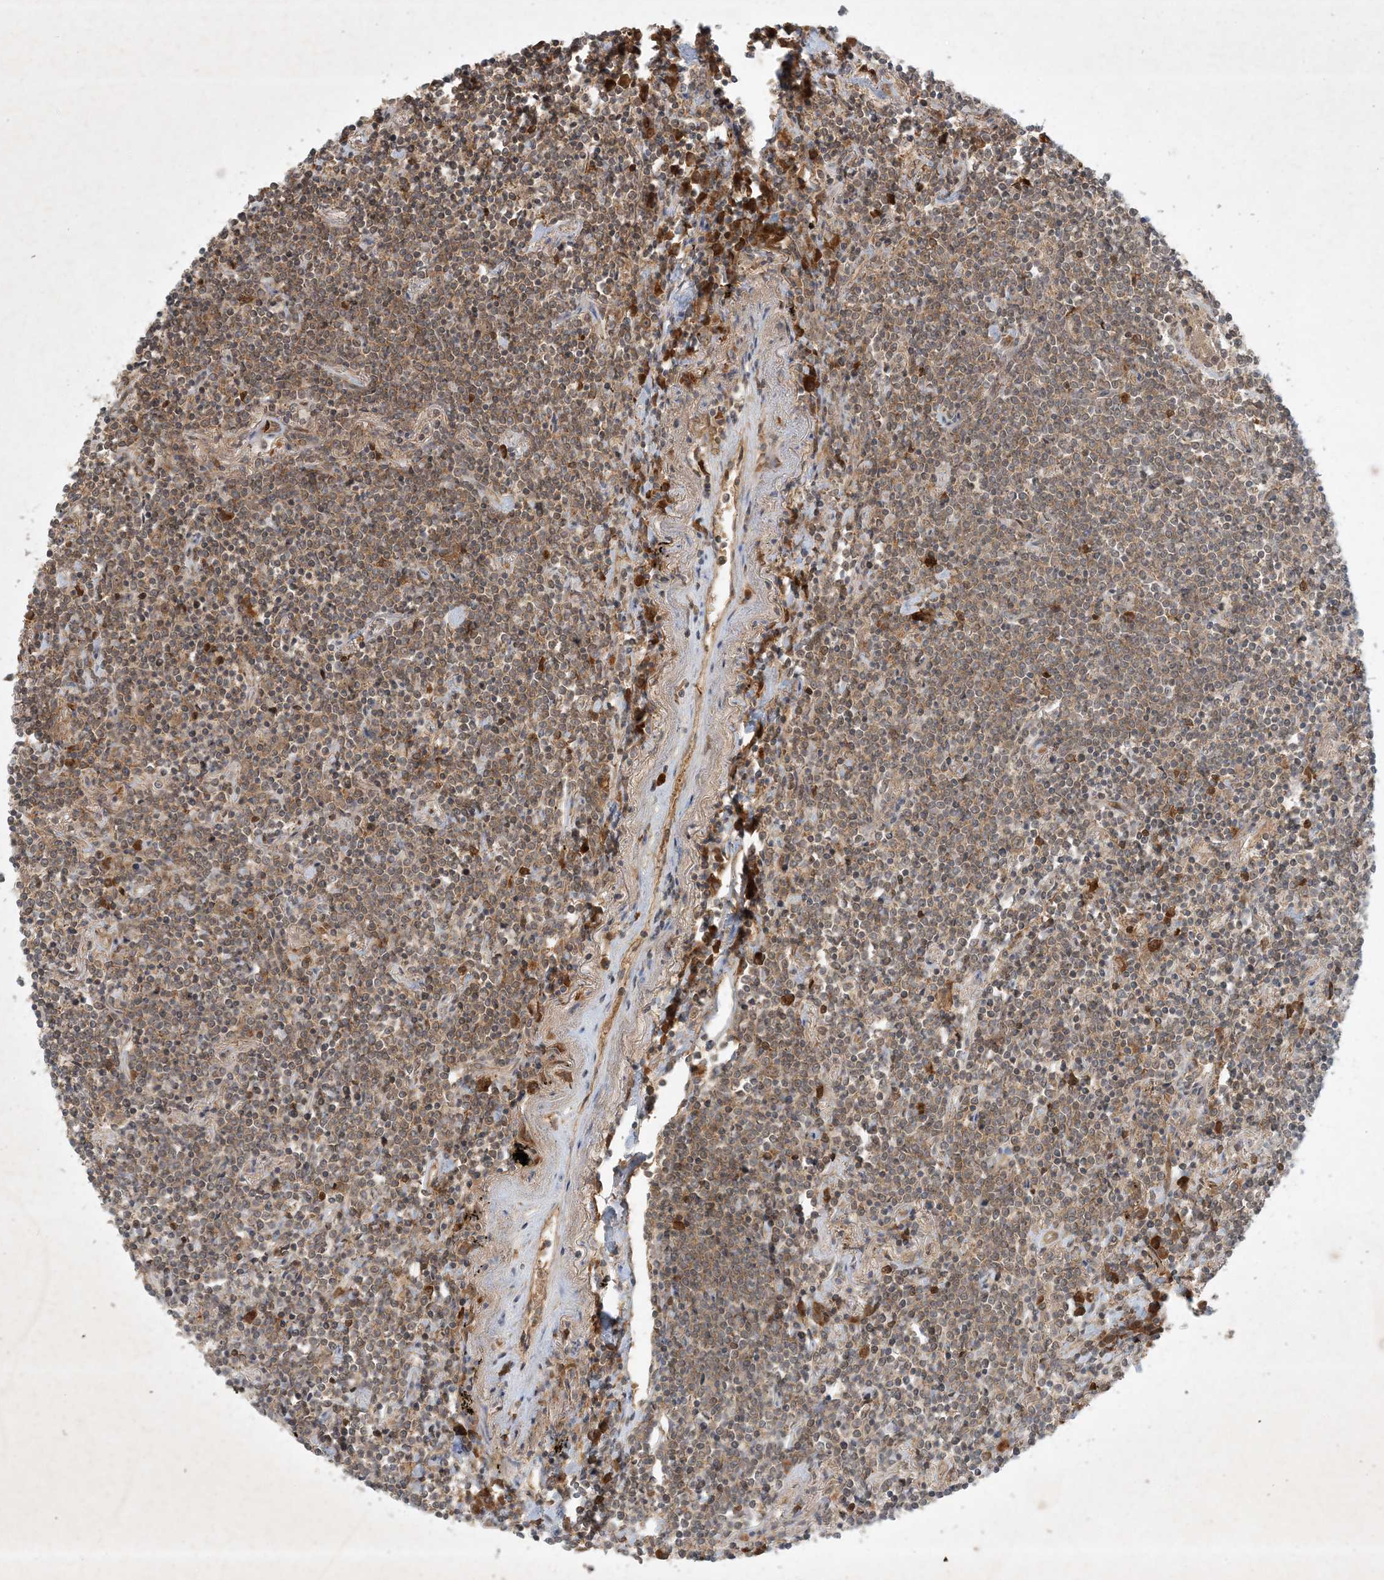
{"staining": {"intensity": "moderate", "quantity": ">75%", "location": "cytoplasmic/membranous"}, "tissue": "lymphoma", "cell_type": "Tumor cells", "image_type": "cancer", "snomed": [{"axis": "morphology", "description": "Malignant lymphoma, non-Hodgkin's type, Low grade"}, {"axis": "topography", "description": "Lung"}], "caption": "Immunohistochemistry (IHC) (DAB) staining of human low-grade malignant lymphoma, non-Hodgkin's type reveals moderate cytoplasmic/membranous protein positivity in approximately >75% of tumor cells. (IHC, brightfield microscopy, high magnification).", "gene": "ZCCHC4", "patient": {"sex": "female", "age": 71}}